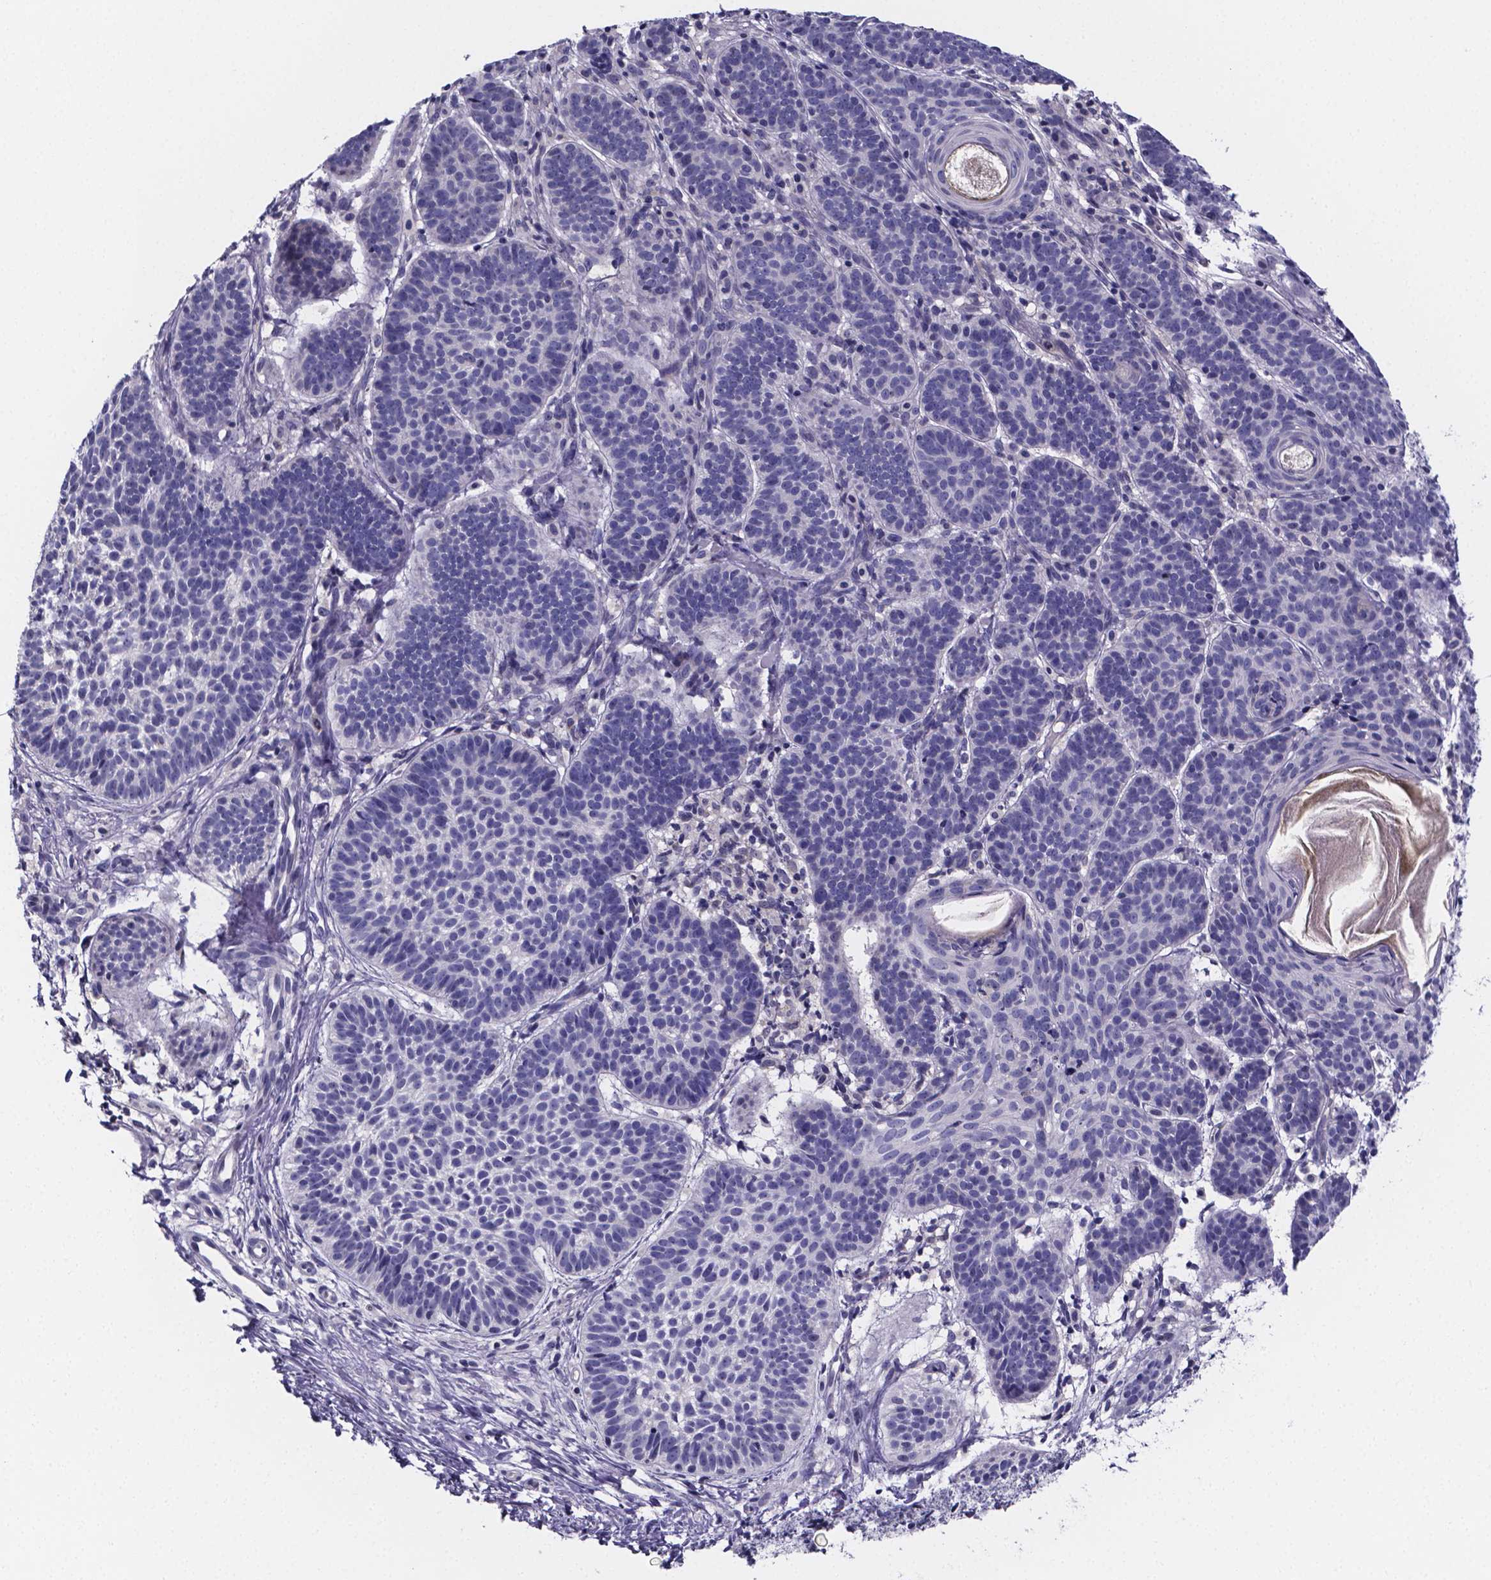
{"staining": {"intensity": "negative", "quantity": "none", "location": "none"}, "tissue": "skin cancer", "cell_type": "Tumor cells", "image_type": "cancer", "snomed": [{"axis": "morphology", "description": "Basal cell carcinoma"}, {"axis": "topography", "description": "Skin"}], "caption": "Image shows no significant protein positivity in tumor cells of skin cancer. Brightfield microscopy of immunohistochemistry (IHC) stained with DAB (brown) and hematoxylin (blue), captured at high magnification.", "gene": "IZUMO1", "patient": {"sex": "male", "age": 72}}